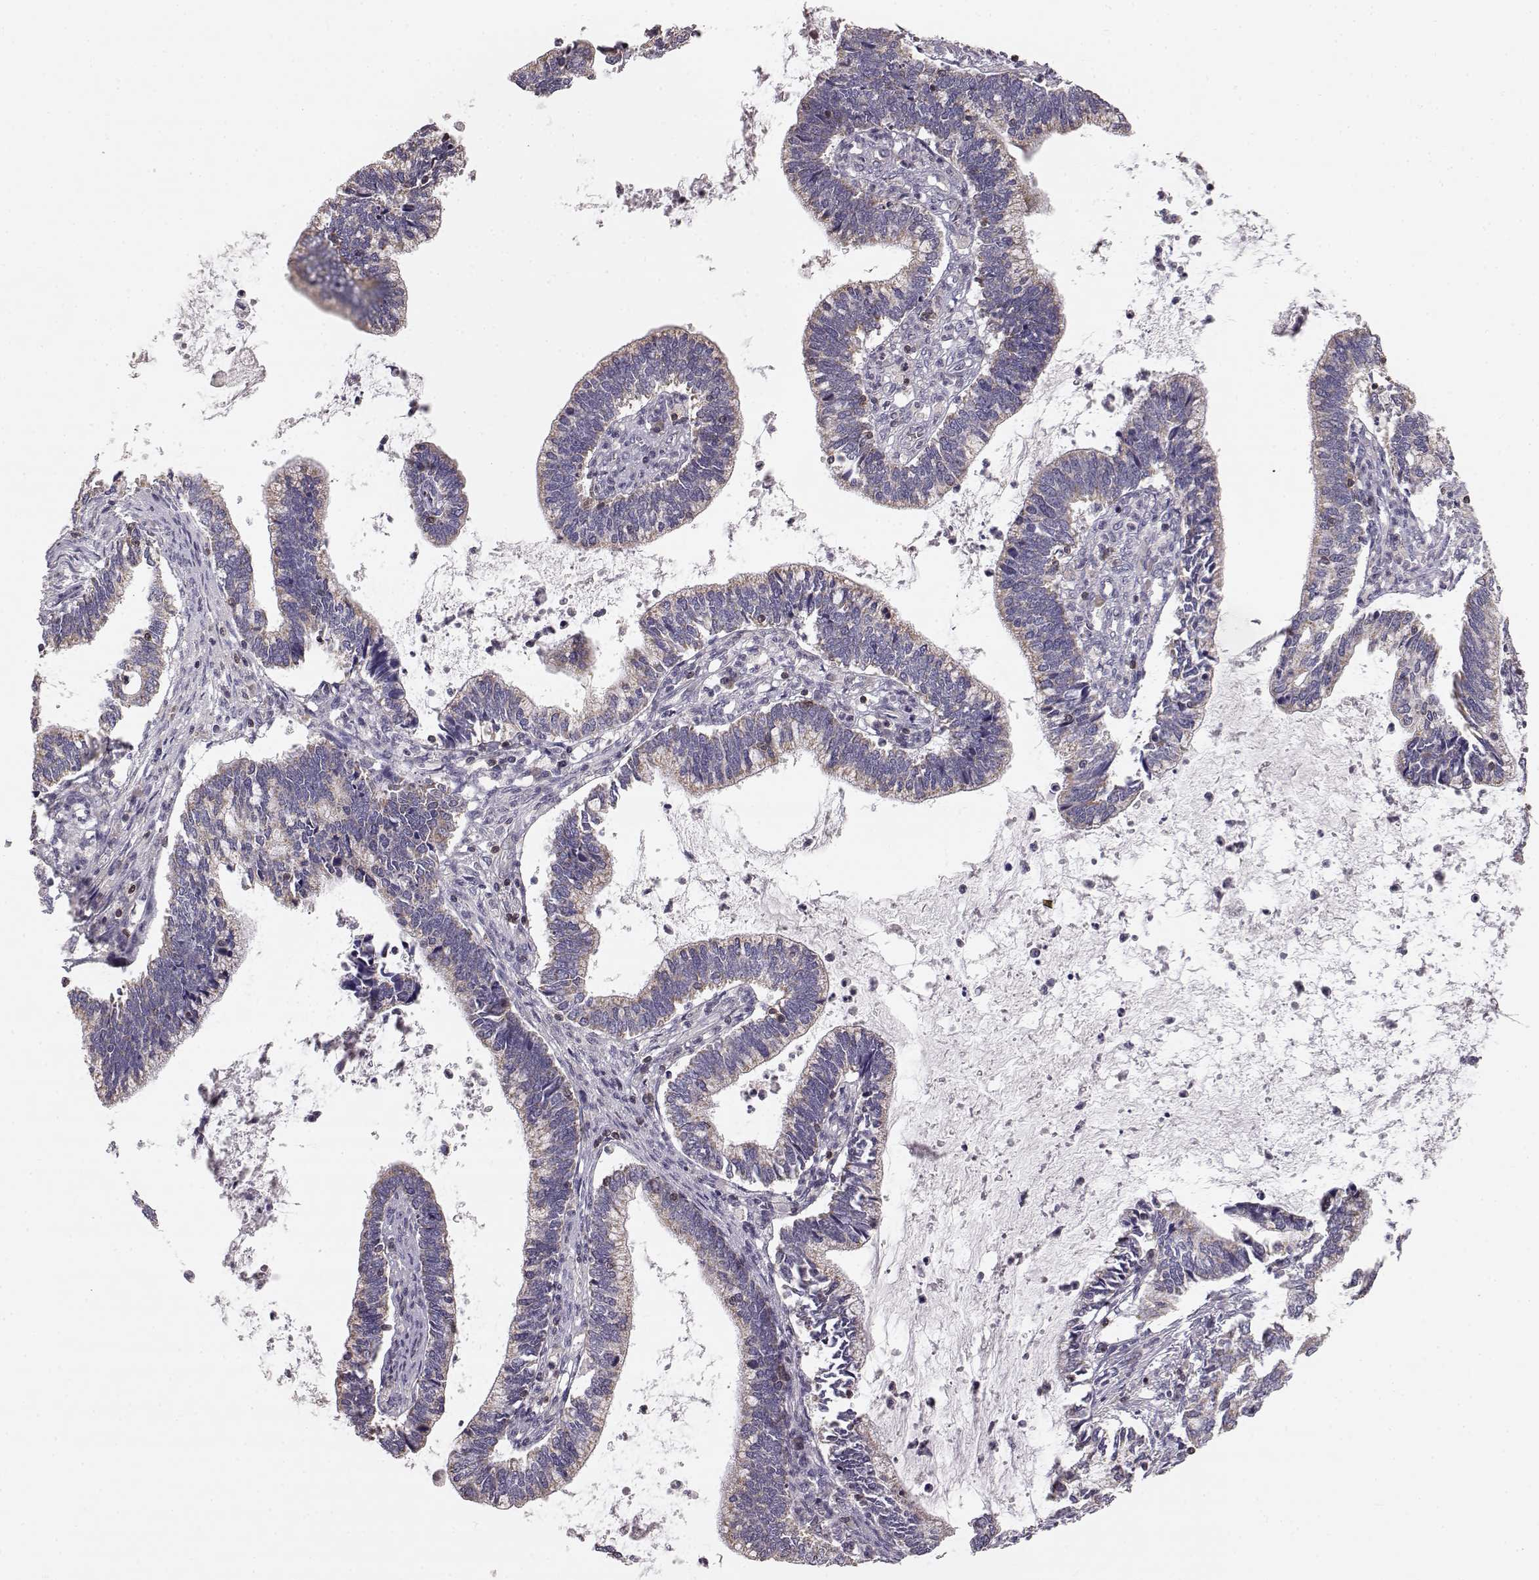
{"staining": {"intensity": "weak", "quantity": ">75%", "location": "cytoplasmic/membranous"}, "tissue": "cervical cancer", "cell_type": "Tumor cells", "image_type": "cancer", "snomed": [{"axis": "morphology", "description": "Adenocarcinoma, NOS"}, {"axis": "topography", "description": "Cervix"}], "caption": "IHC of cervical cancer demonstrates low levels of weak cytoplasmic/membranous staining in approximately >75% of tumor cells.", "gene": "GRAP2", "patient": {"sex": "female", "age": 42}}